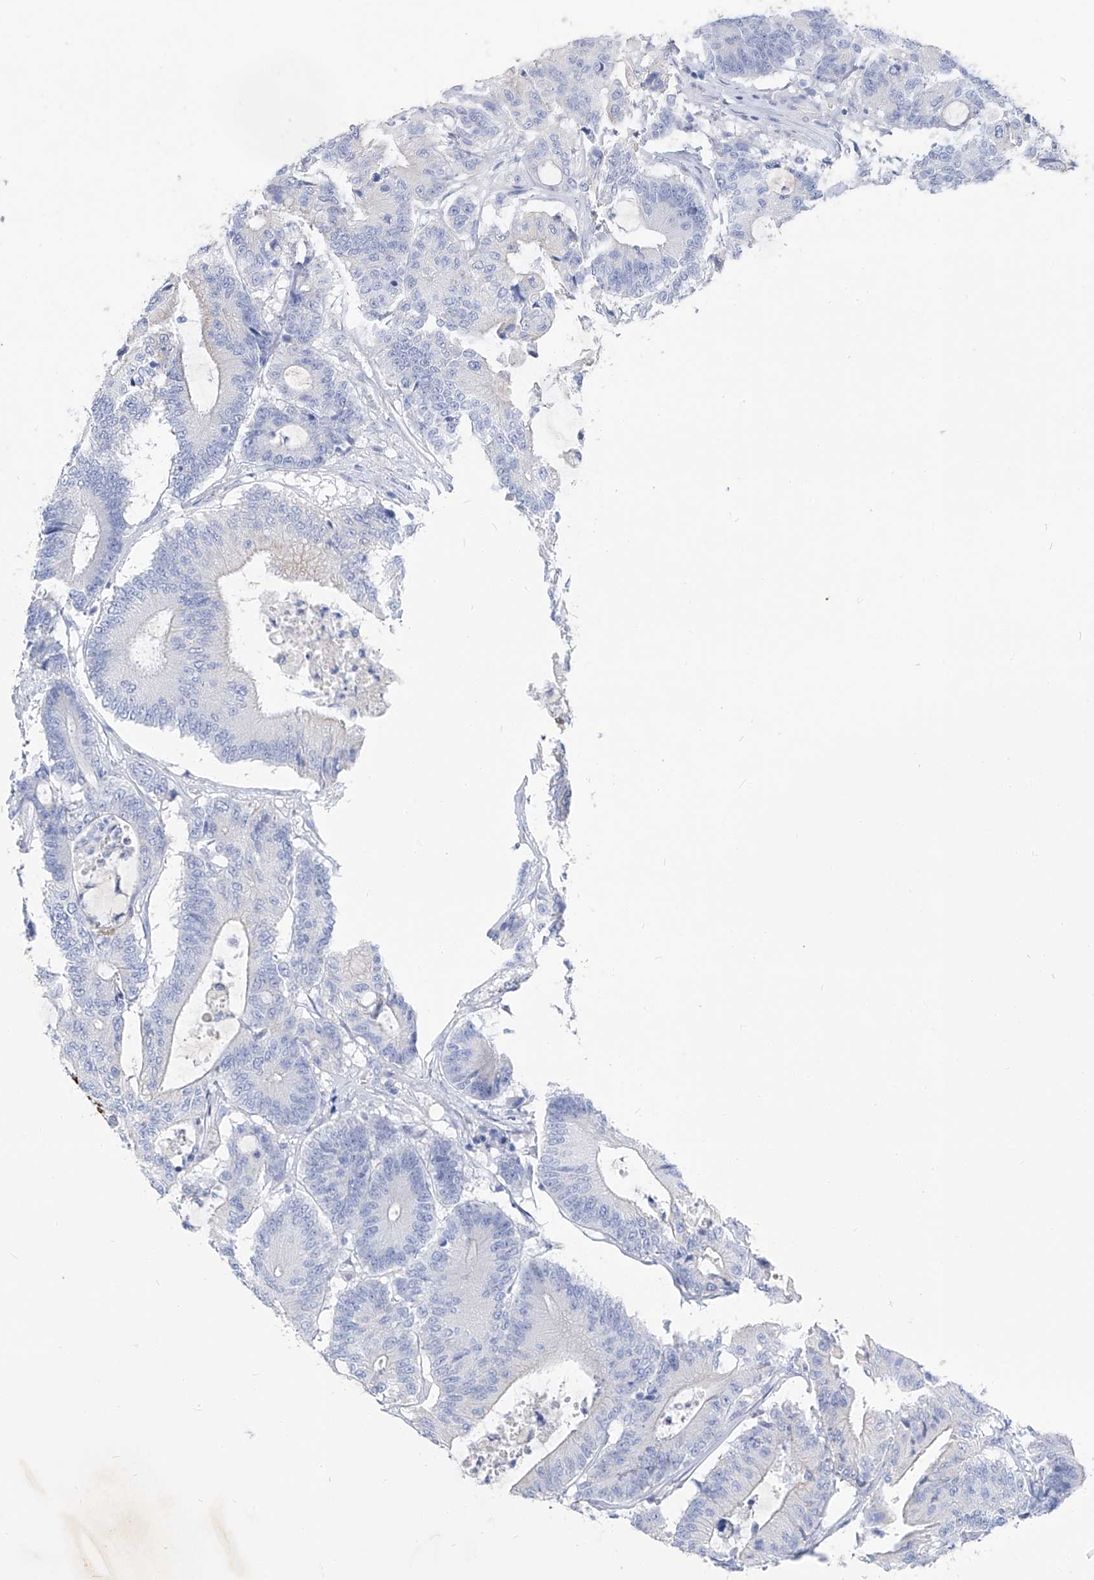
{"staining": {"intensity": "negative", "quantity": "none", "location": "none"}, "tissue": "colorectal cancer", "cell_type": "Tumor cells", "image_type": "cancer", "snomed": [{"axis": "morphology", "description": "Adenocarcinoma, NOS"}, {"axis": "topography", "description": "Colon"}], "caption": "An immunohistochemistry (IHC) micrograph of colorectal cancer is shown. There is no staining in tumor cells of colorectal cancer.", "gene": "FRS3", "patient": {"sex": "female", "age": 84}}